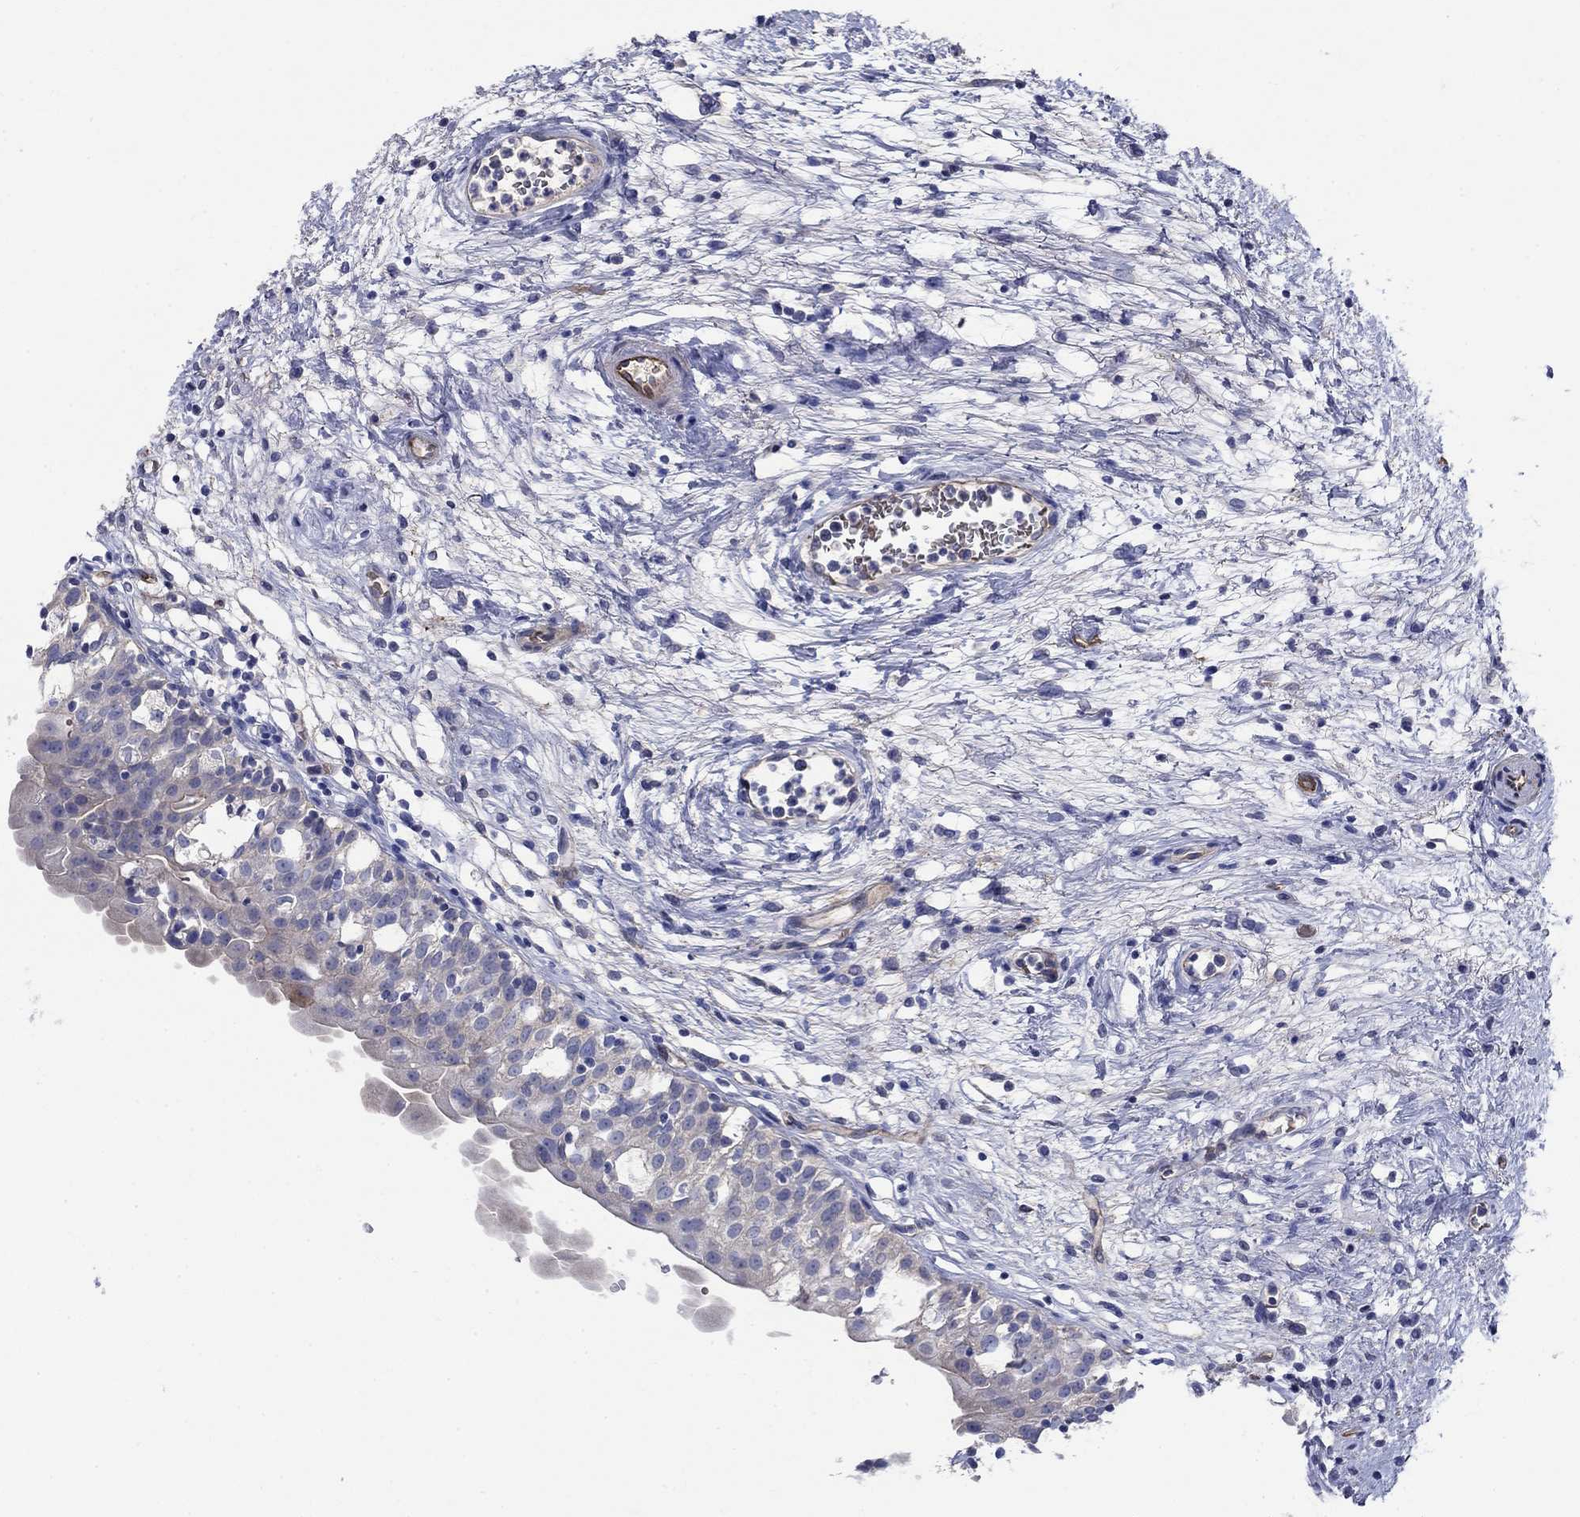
{"staining": {"intensity": "negative", "quantity": "none", "location": "none"}, "tissue": "urinary bladder", "cell_type": "Urothelial cells", "image_type": "normal", "snomed": [{"axis": "morphology", "description": "Normal tissue, NOS"}, {"axis": "topography", "description": "Urinary bladder"}], "caption": "A high-resolution photomicrograph shows immunohistochemistry staining of benign urinary bladder, which reveals no significant positivity in urothelial cells.", "gene": "FLNC", "patient": {"sex": "male", "age": 76}}